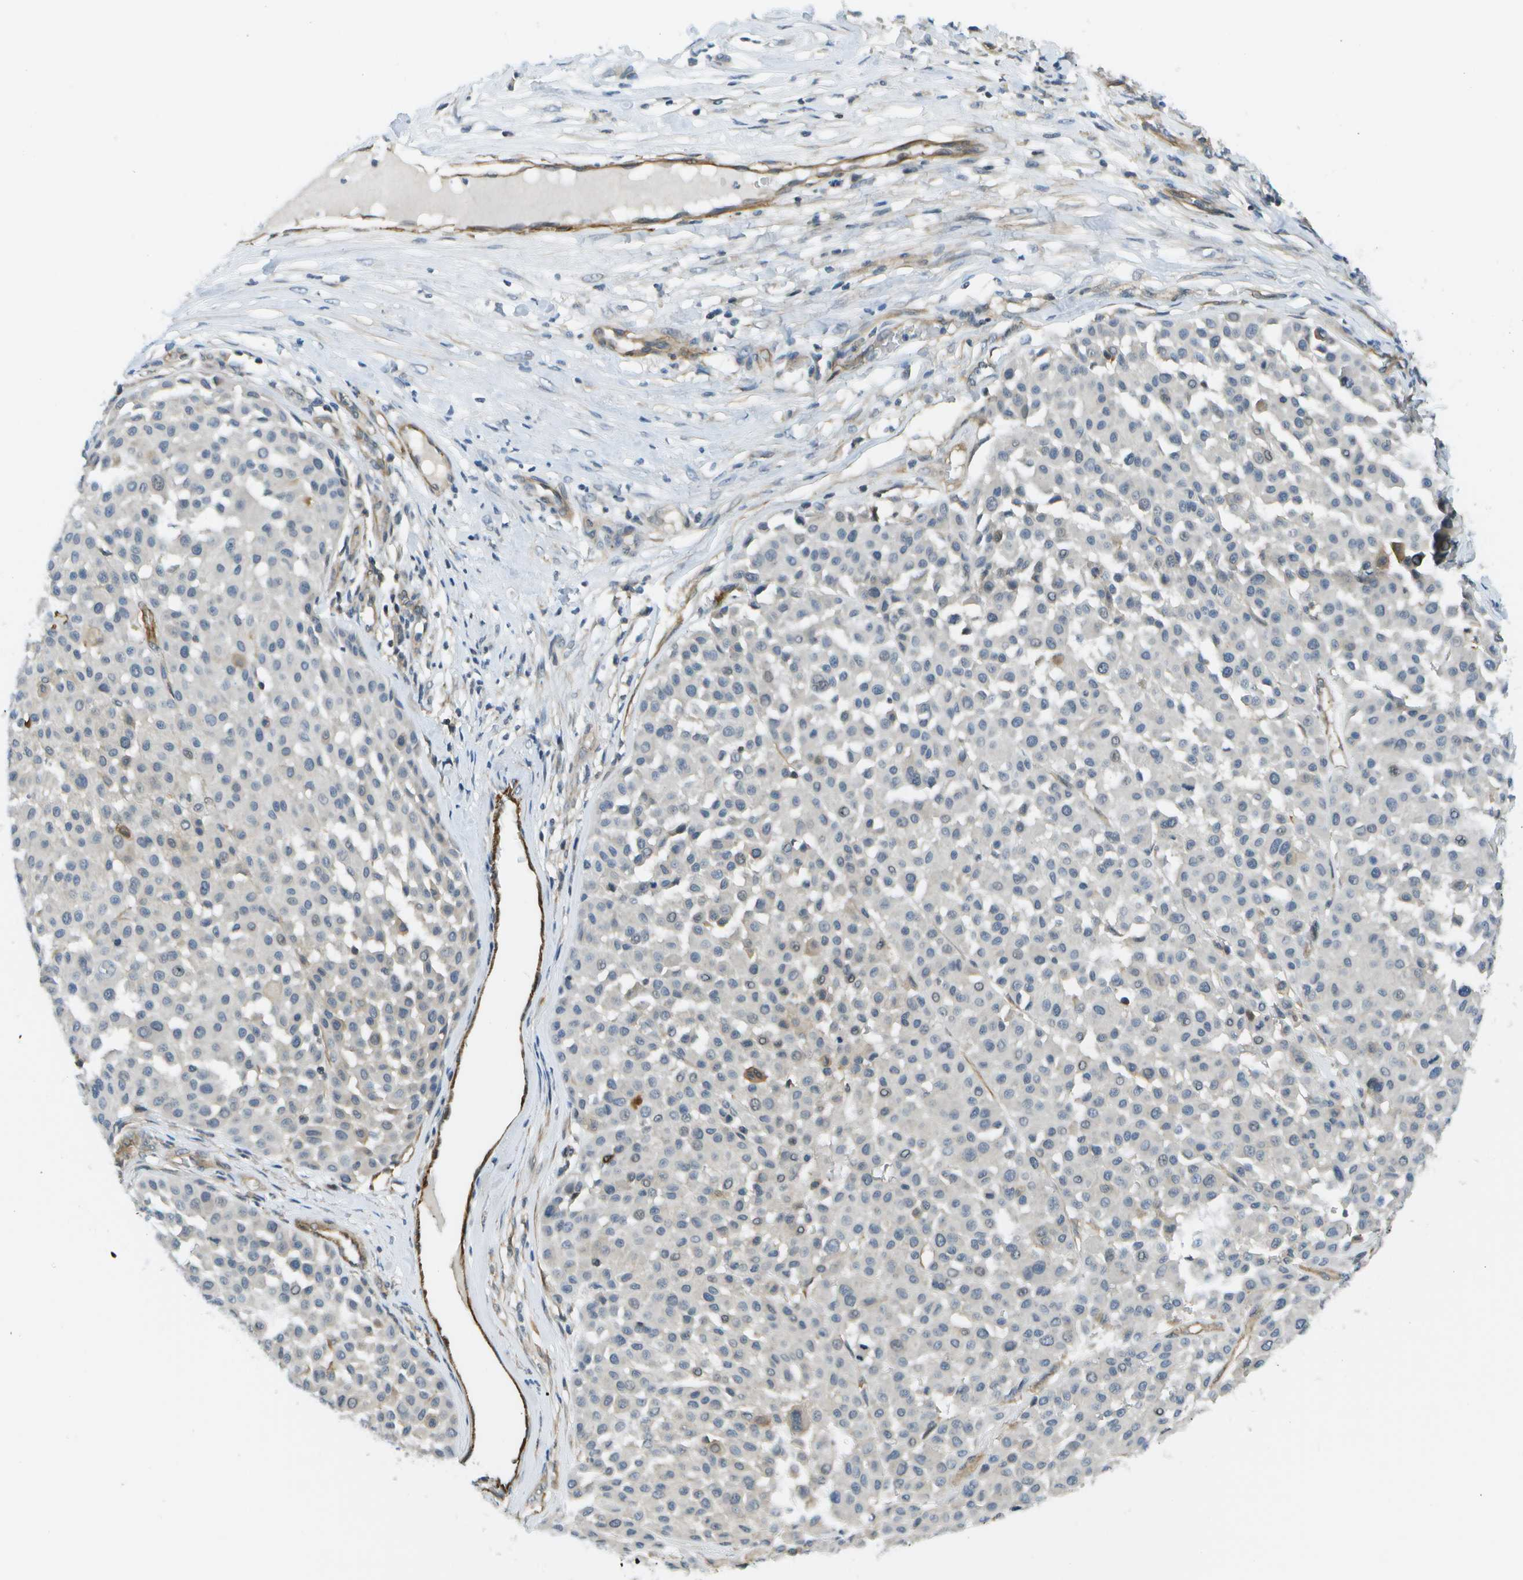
{"staining": {"intensity": "negative", "quantity": "none", "location": "none"}, "tissue": "melanoma", "cell_type": "Tumor cells", "image_type": "cancer", "snomed": [{"axis": "morphology", "description": "Malignant melanoma, Metastatic site"}, {"axis": "topography", "description": "Soft tissue"}], "caption": "The immunohistochemistry (IHC) image has no significant staining in tumor cells of malignant melanoma (metastatic site) tissue.", "gene": "KIAA0040", "patient": {"sex": "male", "age": 41}}